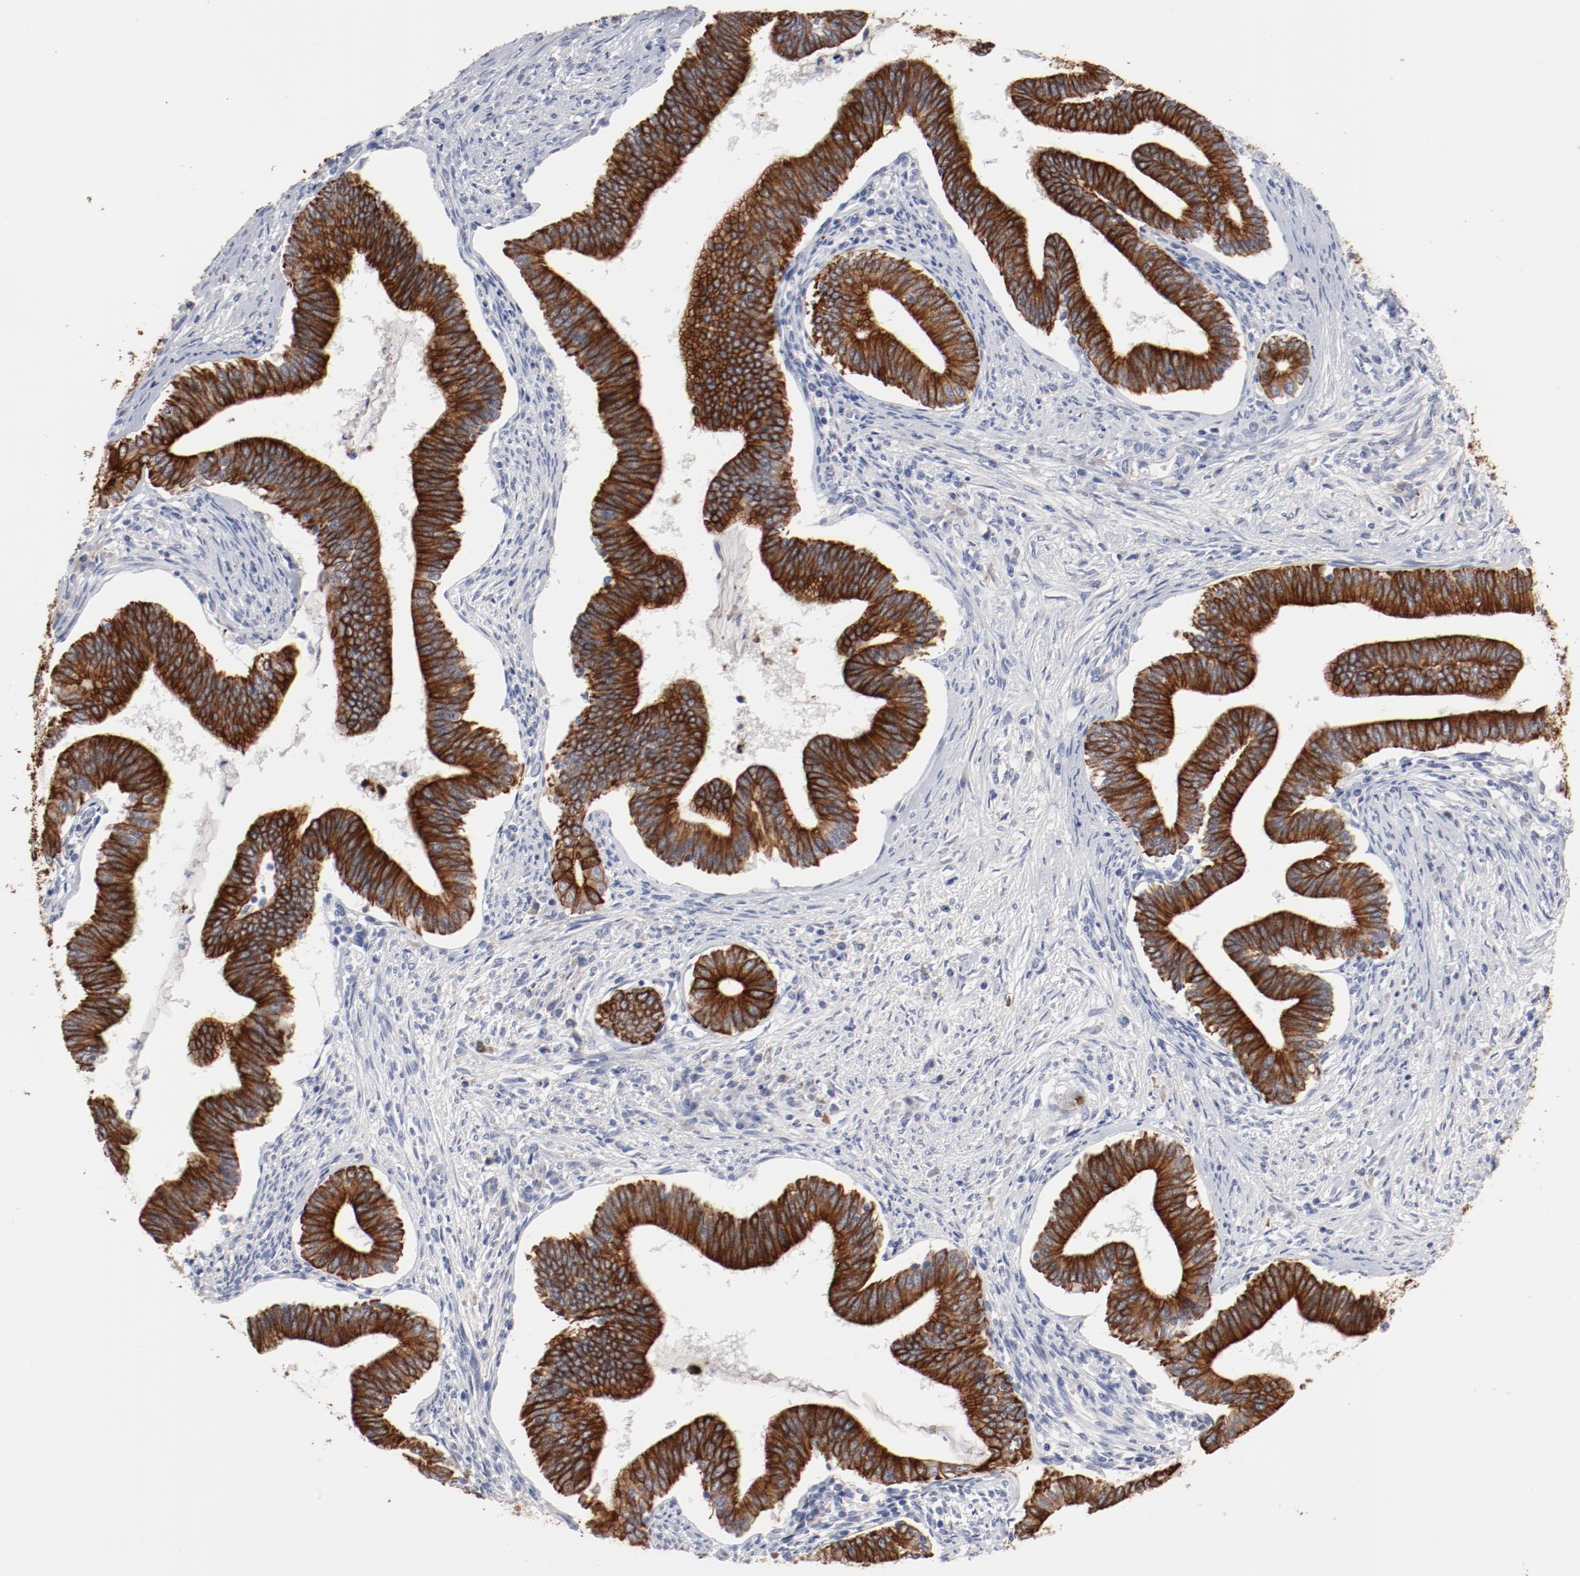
{"staining": {"intensity": "strong", "quantity": ">75%", "location": "cytoplasmic/membranous"}, "tissue": "cervical cancer", "cell_type": "Tumor cells", "image_type": "cancer", "snomed": [{"axis": "morphology", "description": "Adenocarcinoma, NOS"}, {"axis": "topography", "description": "Cervix"}], "caption": "Protein expression by immunohistochemistry (IHC) displays strong cytoplasmic/membranous positivity in approximately >75% of tumor cells in adenocarcinoma (cervical).", "gene": "TSPAN6", "patient": {"sex": "female", "age": 36}}